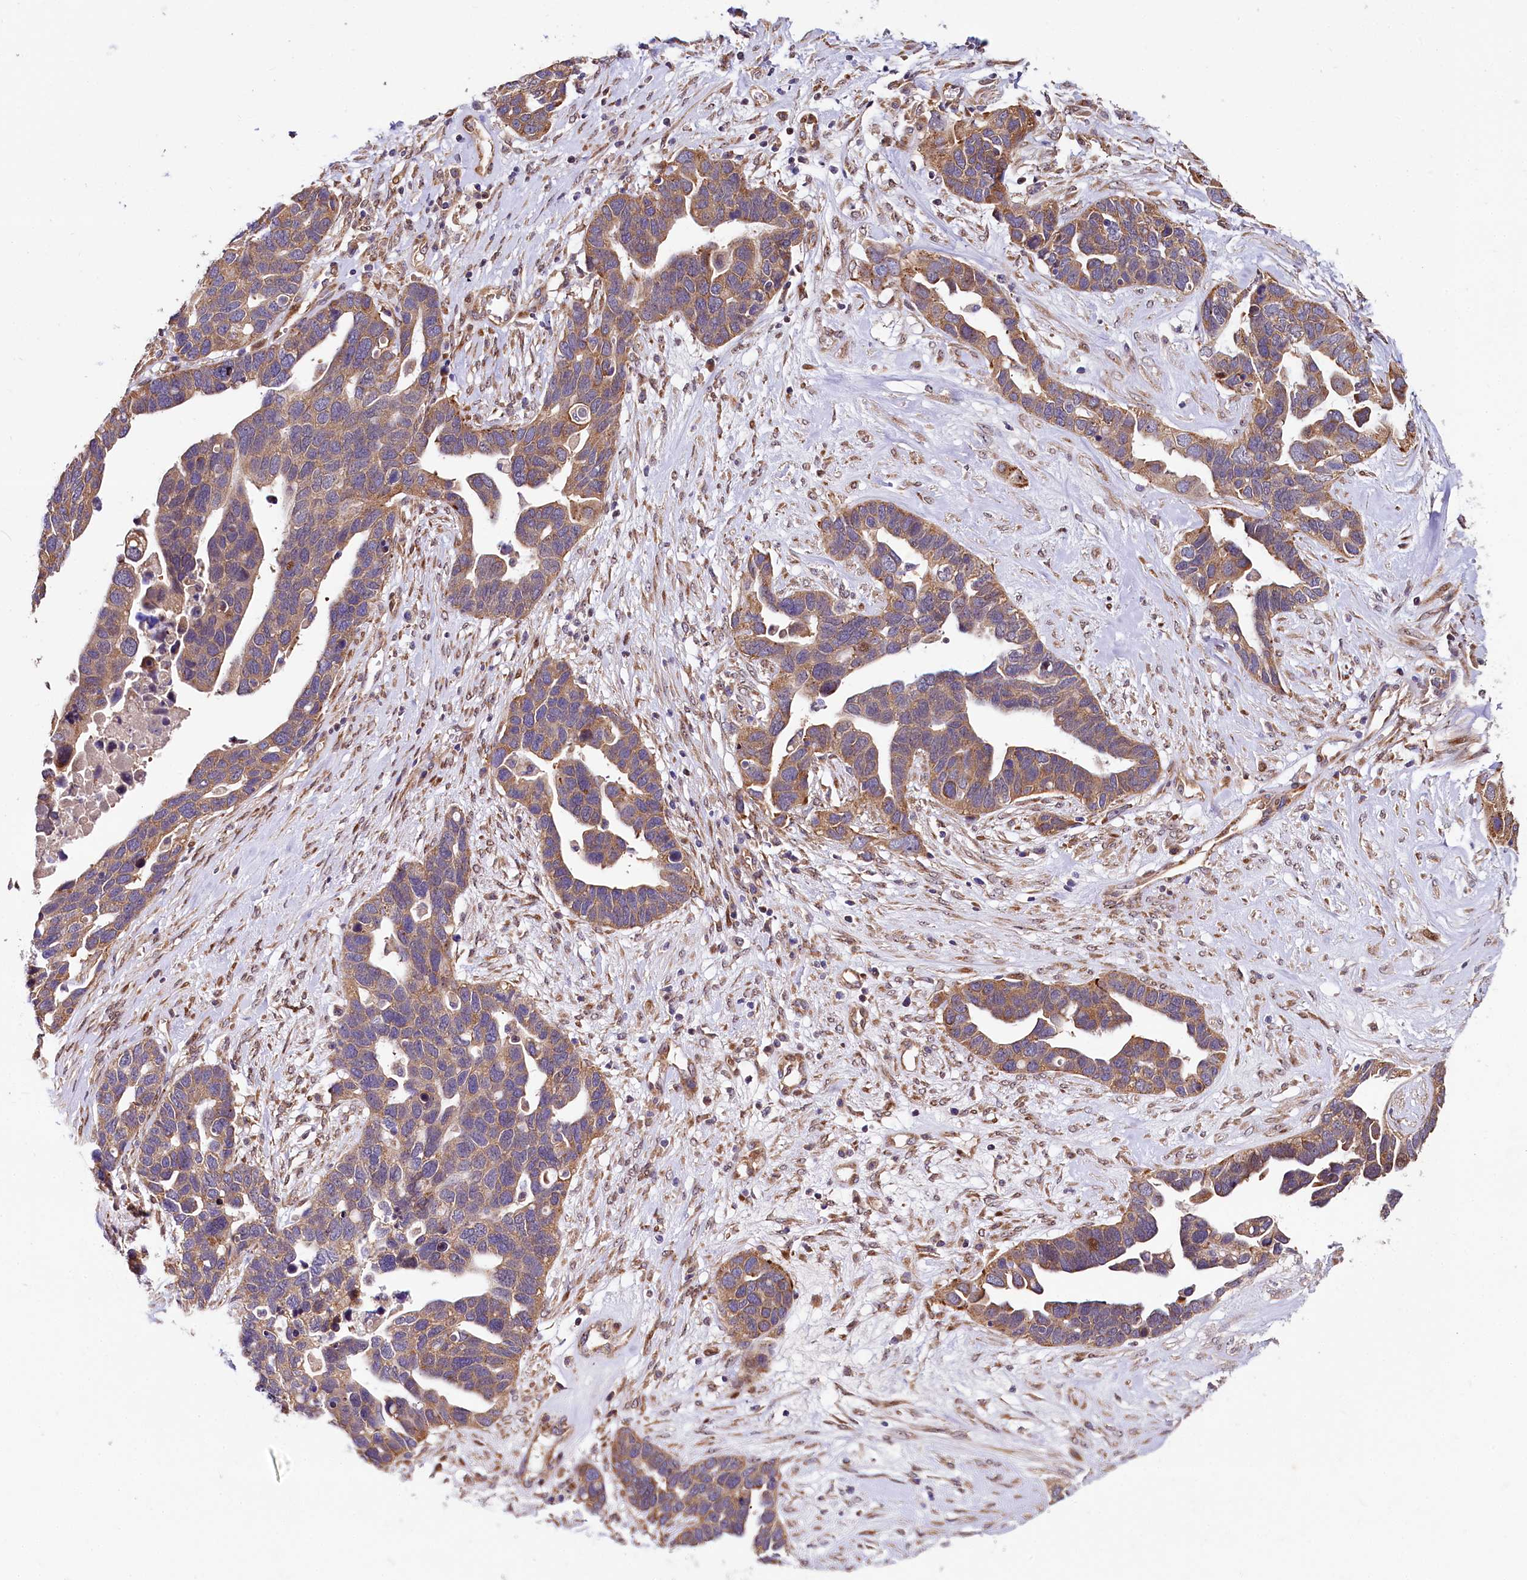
{"staining": {"intensity": "moderate", "quantity": ">75%", "location": "cytoplasmic/membranous,nuclear"}, "tissue": "ovarian cancer", "cell_type": "Tumor cells", "image_type": "cancer", "snomed": [{"axis": "morphology", "description": "Cystadenocarcinoma, serous, NOS"}, {"axis": "topography", "description": "Ovary"}], "caption": "Ovarian cancer (serous cystadenocarcinoma) was stained to show a protein in brown. There is medium levels of moderate cytoplasmic/membranous and nuclear positivity in approximately >75% of tumor cells. (IHC, brightfield microscopy, high magnification).", "gene": "PDZRN3", "patient": {"sex": "female", "age": 54}}